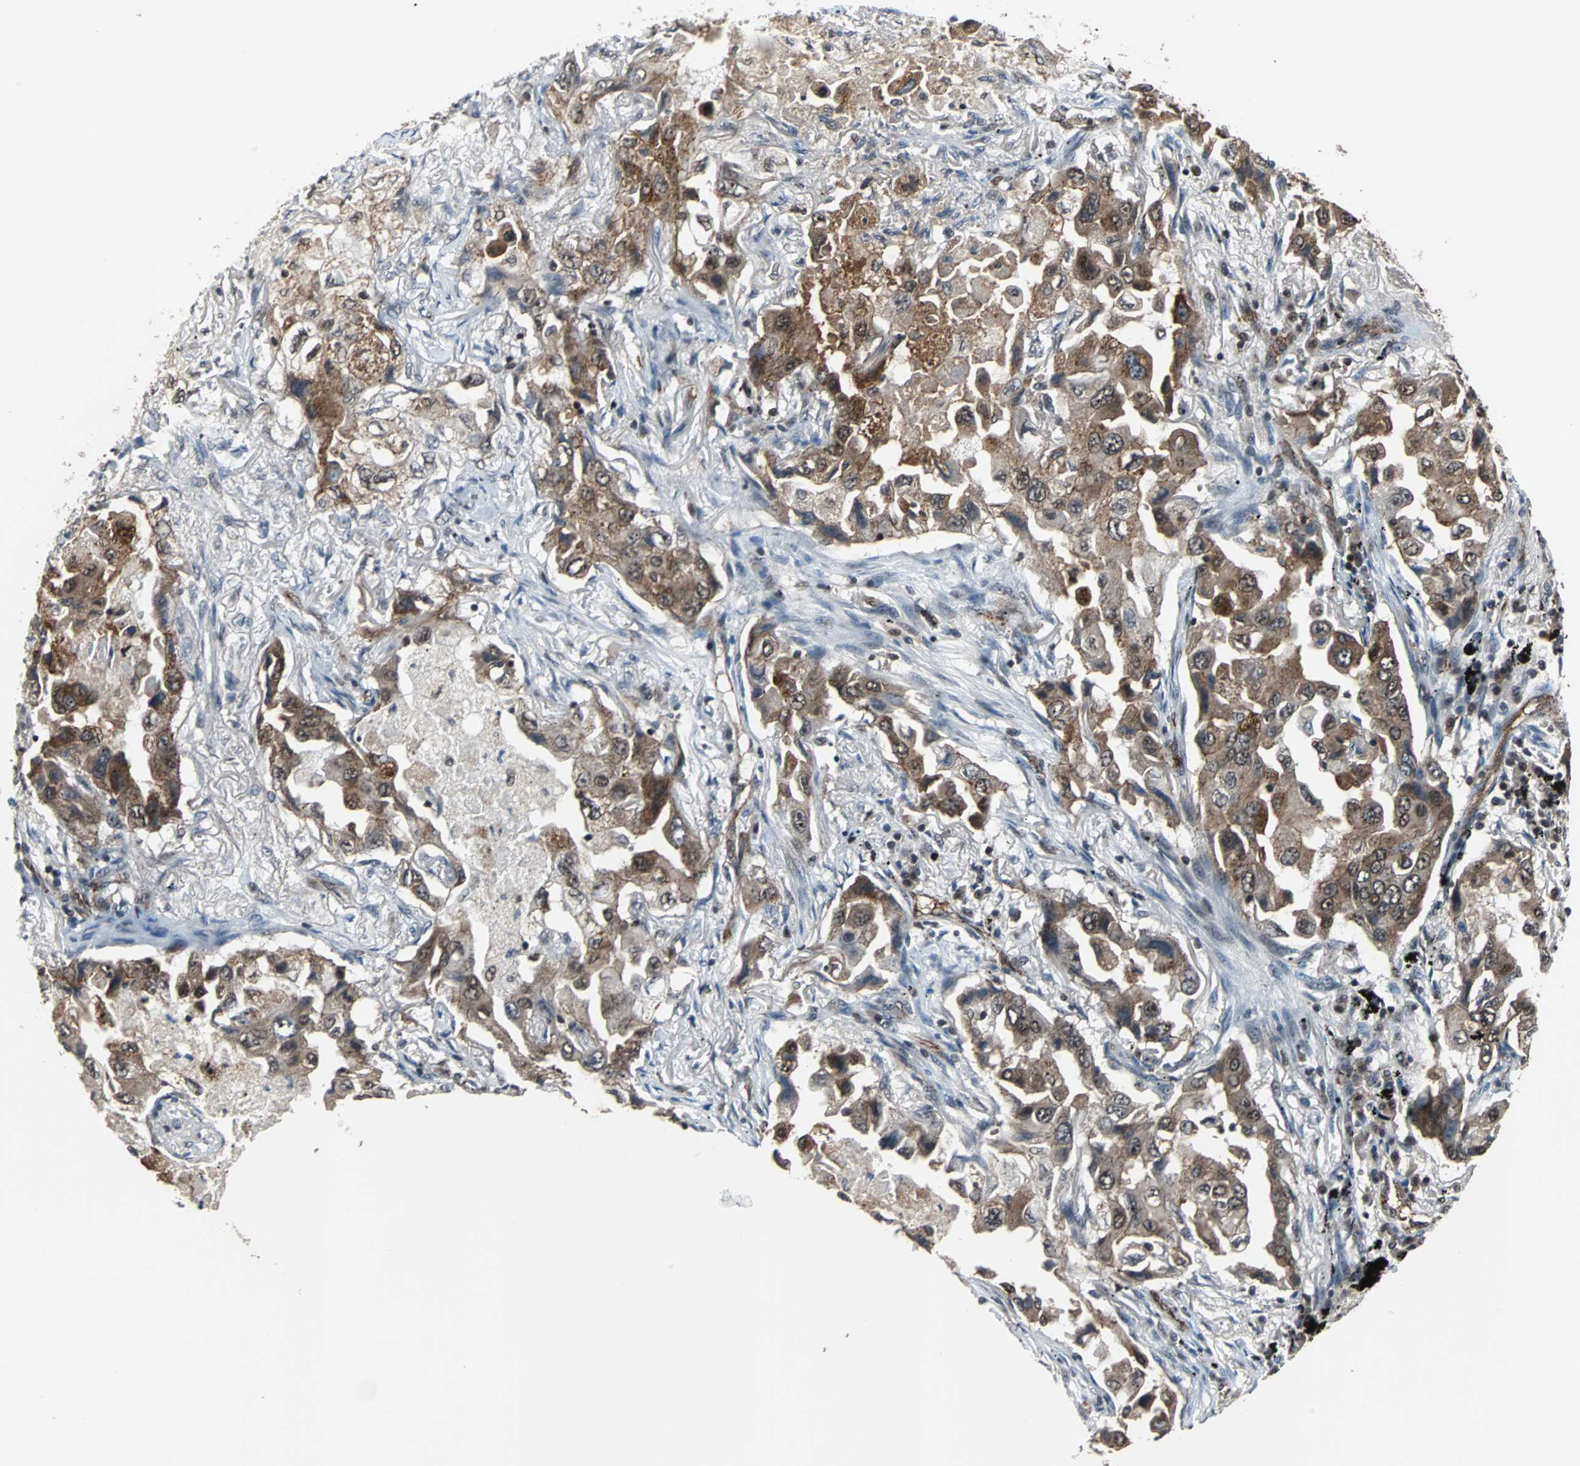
{"staining": {"intensity": "strong", "quantity": ">75%", "location": "cytoplasmic/membranous"}, "tissue": "lung cancer", "cell_type": "Tumor cells", "image_type": "cancer", "snomed": [{"axis": "morphology", "description": "Adenocarcinoma, NOS"}, {"axis": "topography", "description": "Lung"}], "caption": "IHC image of human adenocarcinoma (lung) stained for a protein (brown), which displays high levels of strong cytoplasmic/membranous staining in about >75% of tumor cells.", "gene": "LSR", "patient": {"sex": "female", "age": 65}}